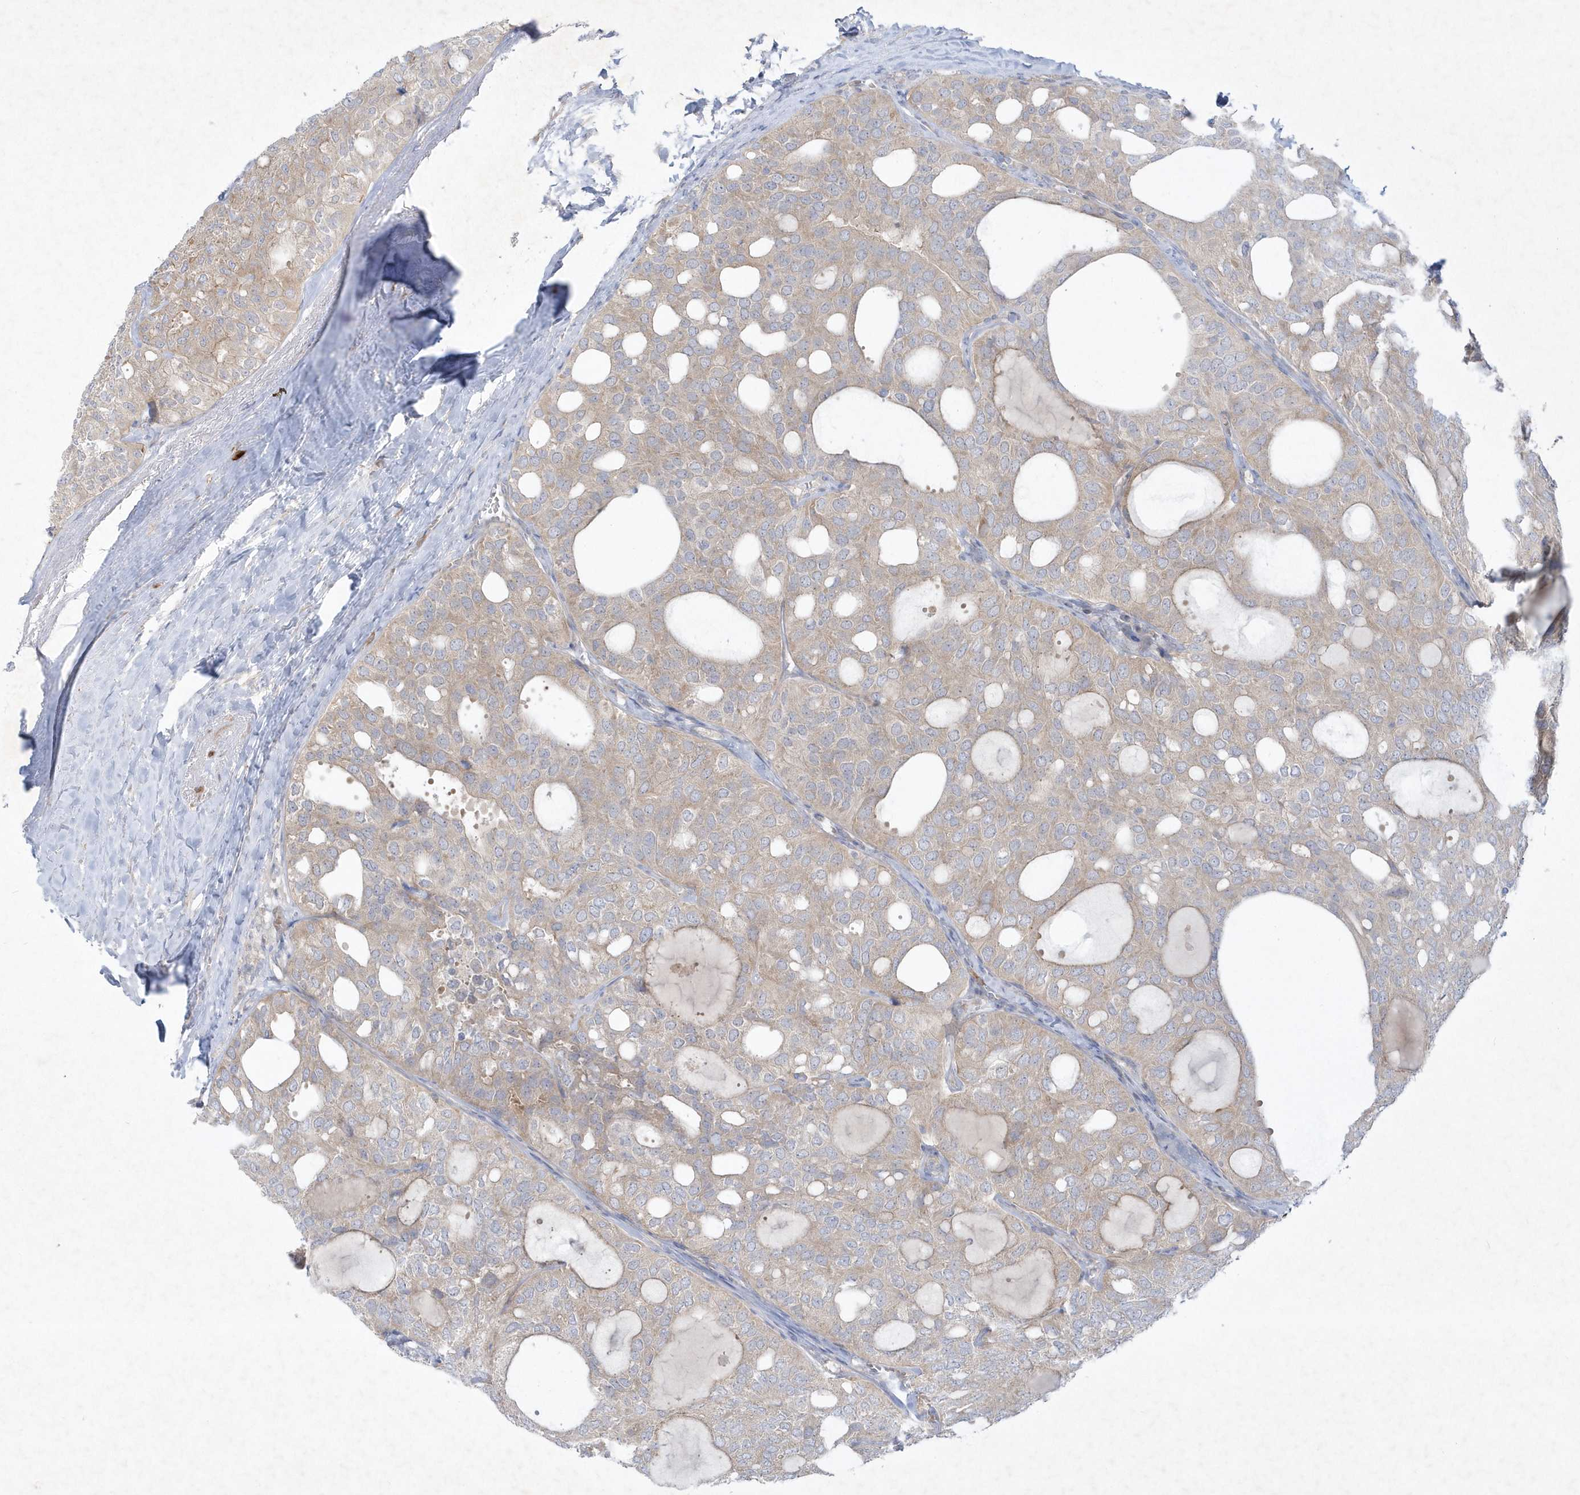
{"staining": {"intensity": "weak", "quantity": "<25%", "location": "cytoplasmic/membranous"}, "tissue": "thyroid cancer", "cell_type": "Tumor cells", "image_type": "cancer", "snomed": [{"axis": "morphology", "description": "Follicular adenoma carcinoma, NOS"}, {"axis": "topography", "description": "Thyroid gland"}], "caption": "This photomicrograph is of follicular adenoma carcinoma (thyroid) stained with immunohistochemistry (IHC) to label a protein in brown with the nuclei are counter-stained blue. There is no staining in tumor cells.", "gene": "LARS1", "patient": {"sex": "male", "age": 75}}